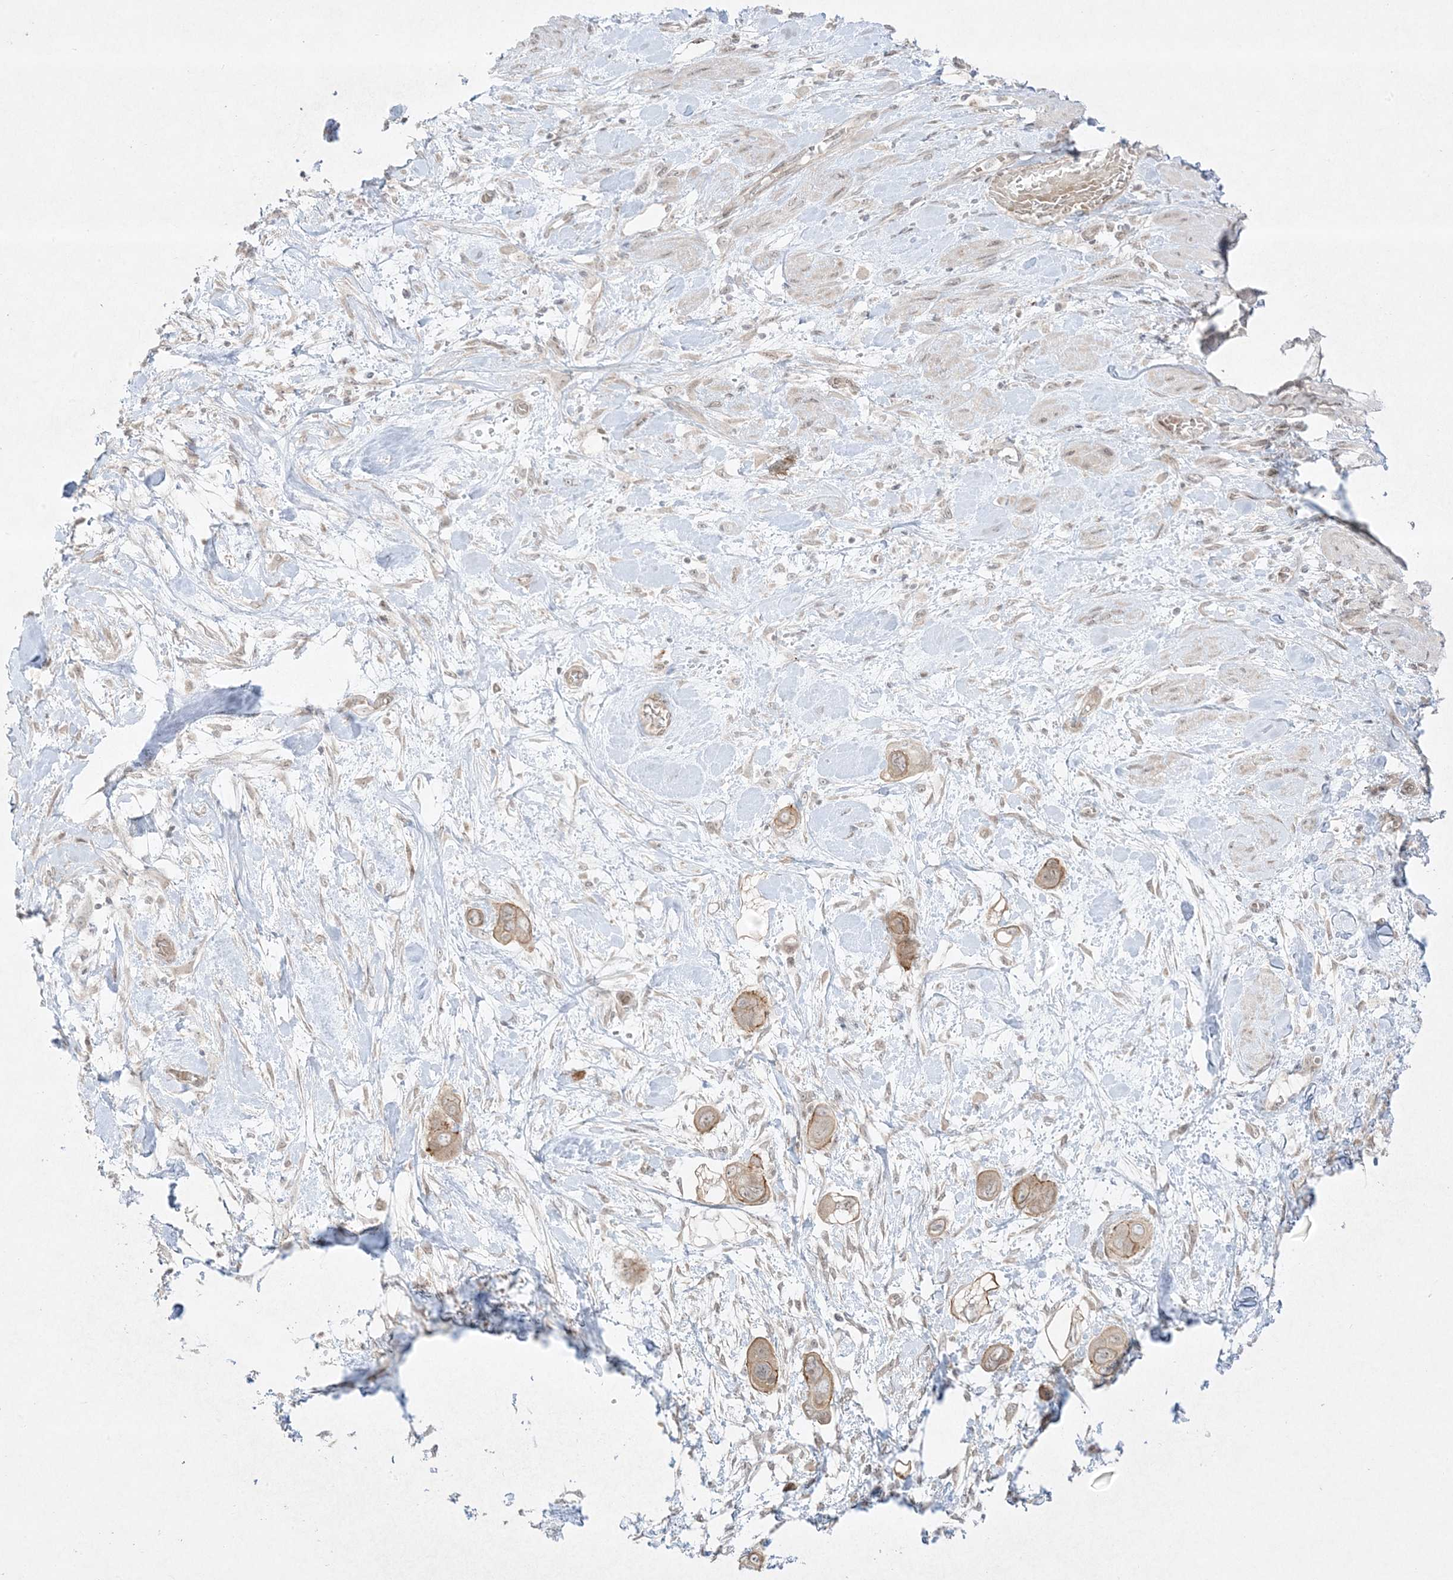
{"staining": {"intensity": "weak", "quantity": ">75%", "location": "cytoplasmic/membranous"}, "tissue": "pancreatic cancer", "cell_type": "Tumor cells", "image_type": "cancer", "snomed": [{"axis": "morphology", "description": "Adenocarcinoma, NOS"}, {"axis": "topography", "description": "Pancreas"}], "caption": "Immunohistochemical staining of human pancreatic cancer (adenocarcinoma) displays low levels of weak cytoplasmic/membranous expression in about >75% of tumor cells.", "gene": "PTK6", "patient": {"sex": "male", "age": 68}}